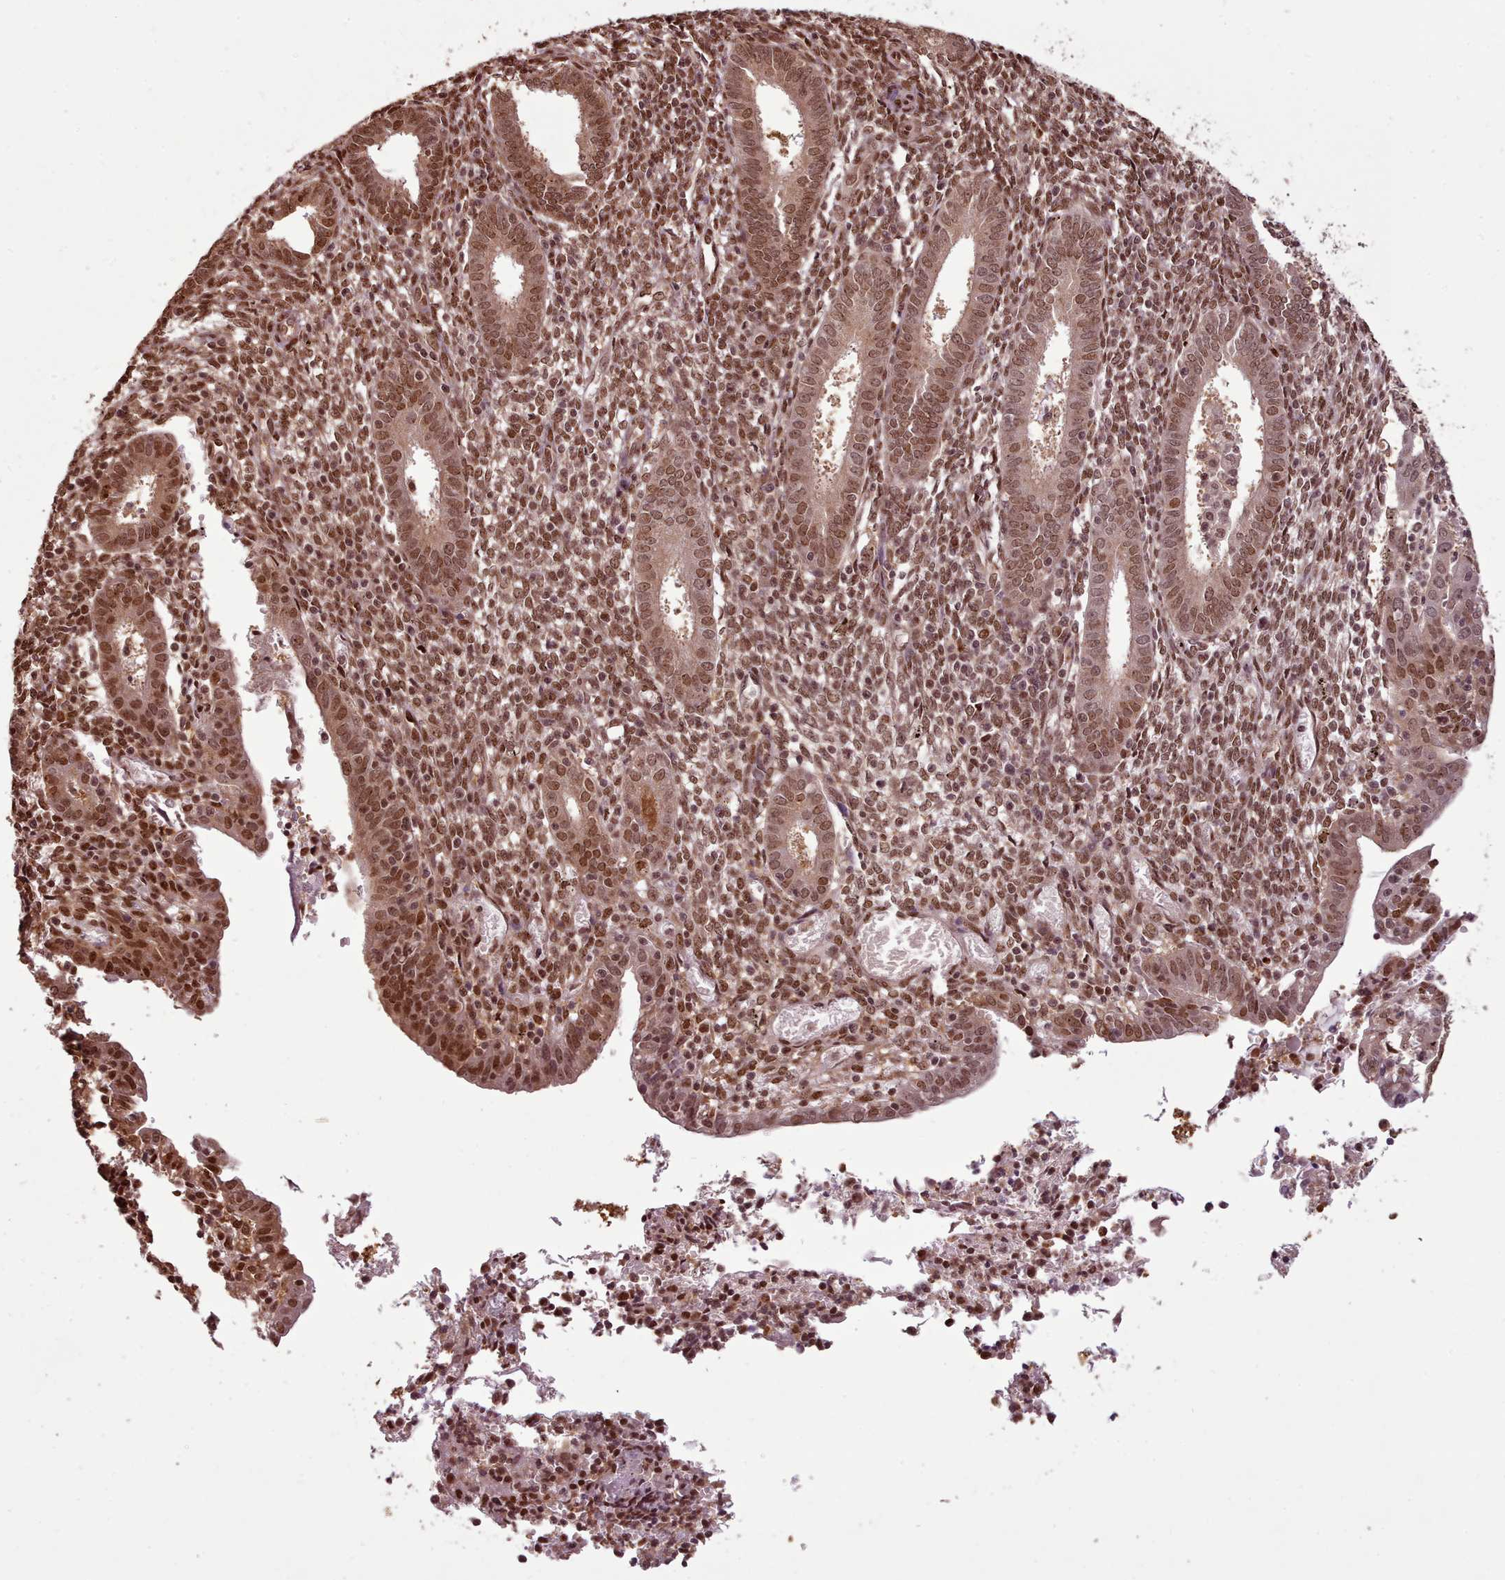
{"staining": {"intensity": "moderate", "quantity": ">75%", "location": "nuclear"}, "tissue": "endometrium", "cell_type": "Cells in endometrial stroma", "image_type": "normal", "snomed": [{"axis": "morphology", "description": "Normal tissue, NOS"}, {"axis": "topography", "description": "Endometrium"}], "caption": "Immunohistochemistry photomicrograph of unremarkable endometrium stained for a protein (brown), which exhibits medium levels of moderate nuclear staining in about >75% of cells in endometrial stroma.", "gene": "RPS27A", "patient": {"sex": "female", "age": 41}}